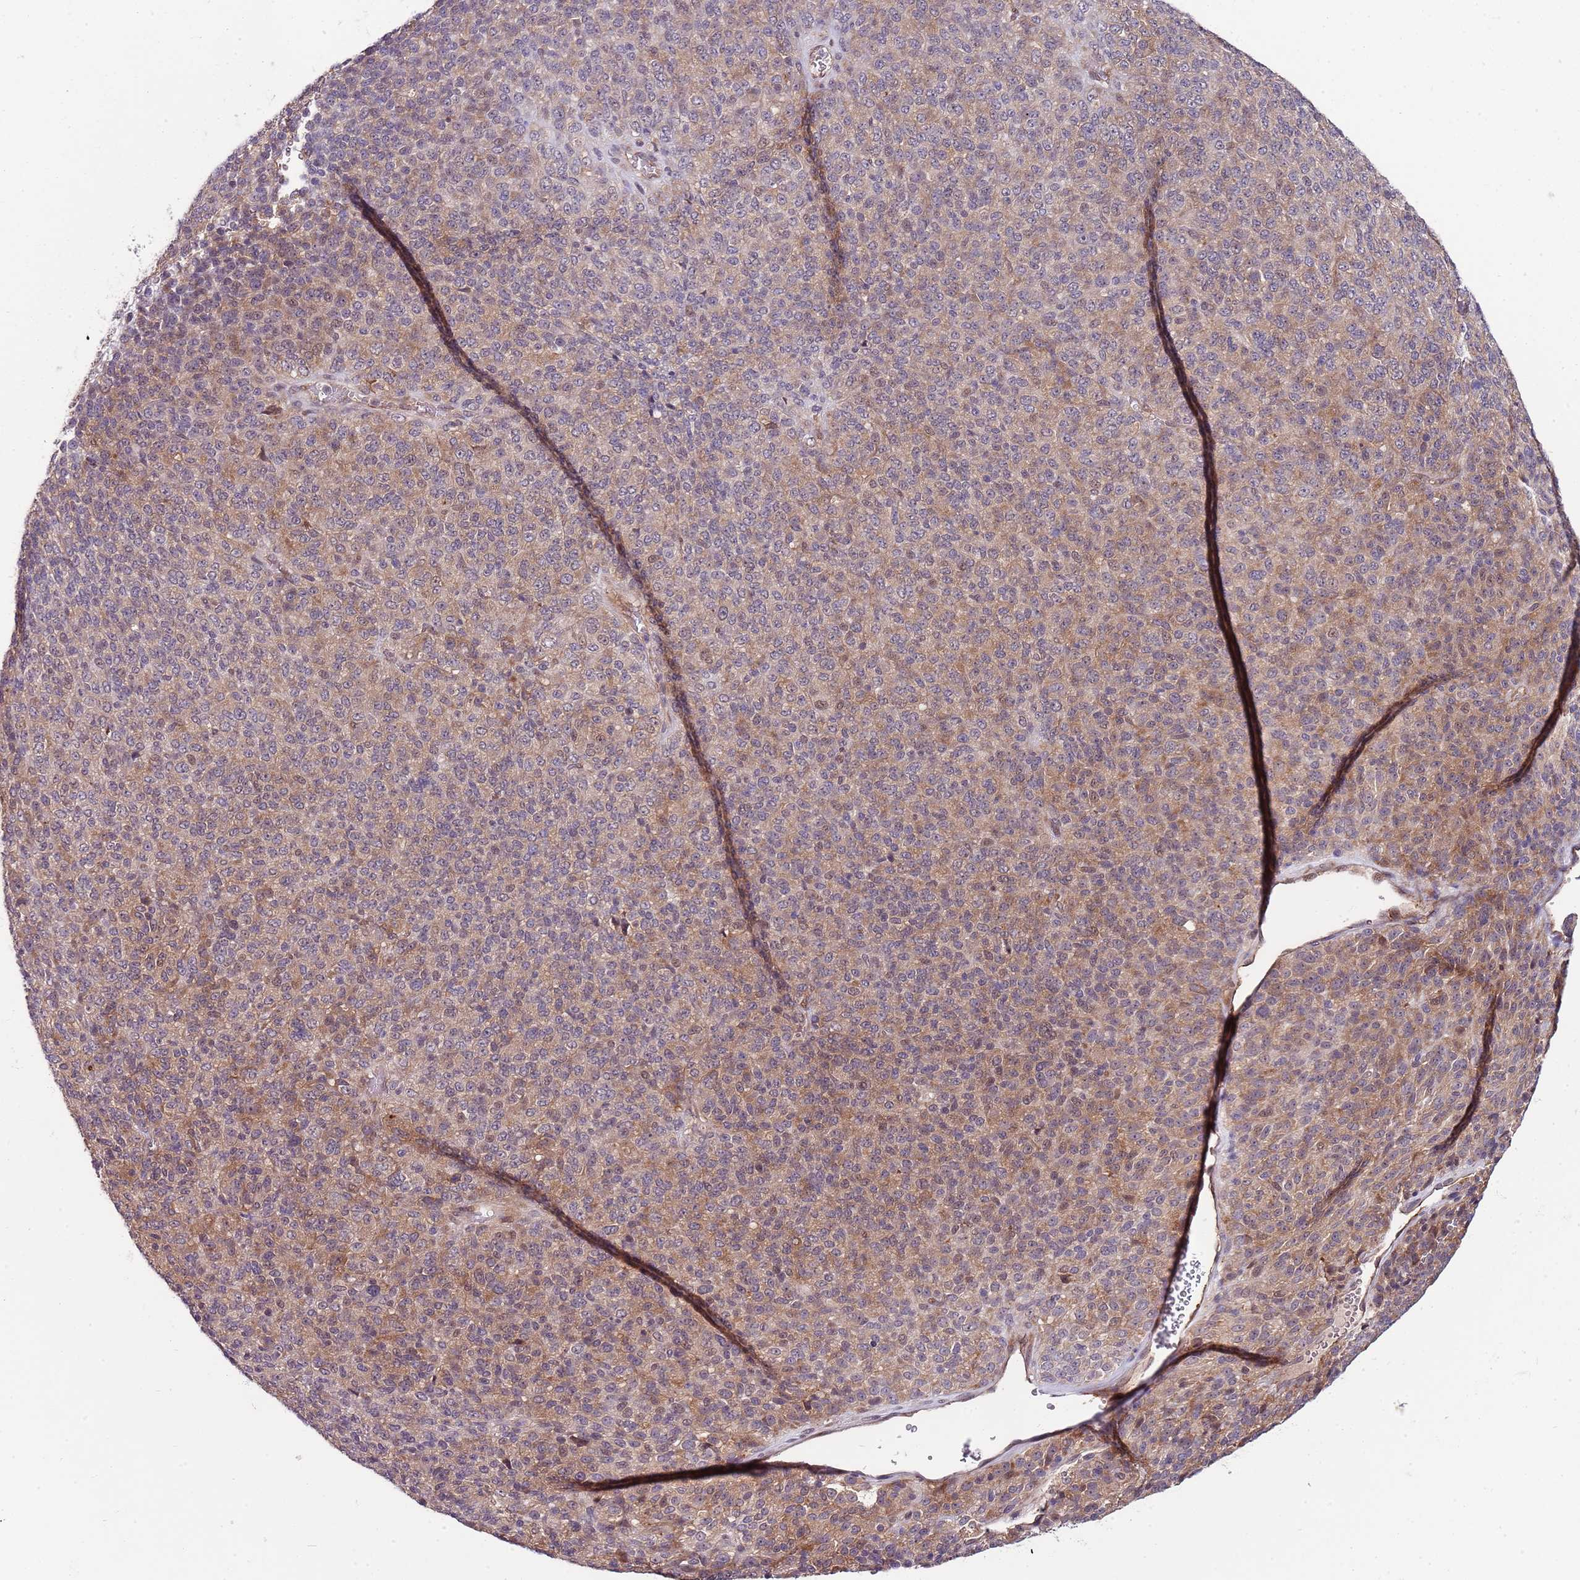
{"staining": {"intensity": "moderate", "quantity": ">75%", "location": "cytoplasmic/membranous,nuclear"}, "tissue": "melanoma", "cell_type": "Tumor cells", "image_type": "cancer", "snomed": [{"axis": "morphology", "description": "Malignant melanoma, Metastatic site"}, {"axis": "topography", "description": "Brain"}], "caption": "Immunohistochemical staining of human melanoma reveals medium levels of moderate cytoplasmic/membranous and nuclear staining in approximately >75% of tumor cells.", "gene": "FBXL22", "patient": {"sex": "female", "age": 56}}